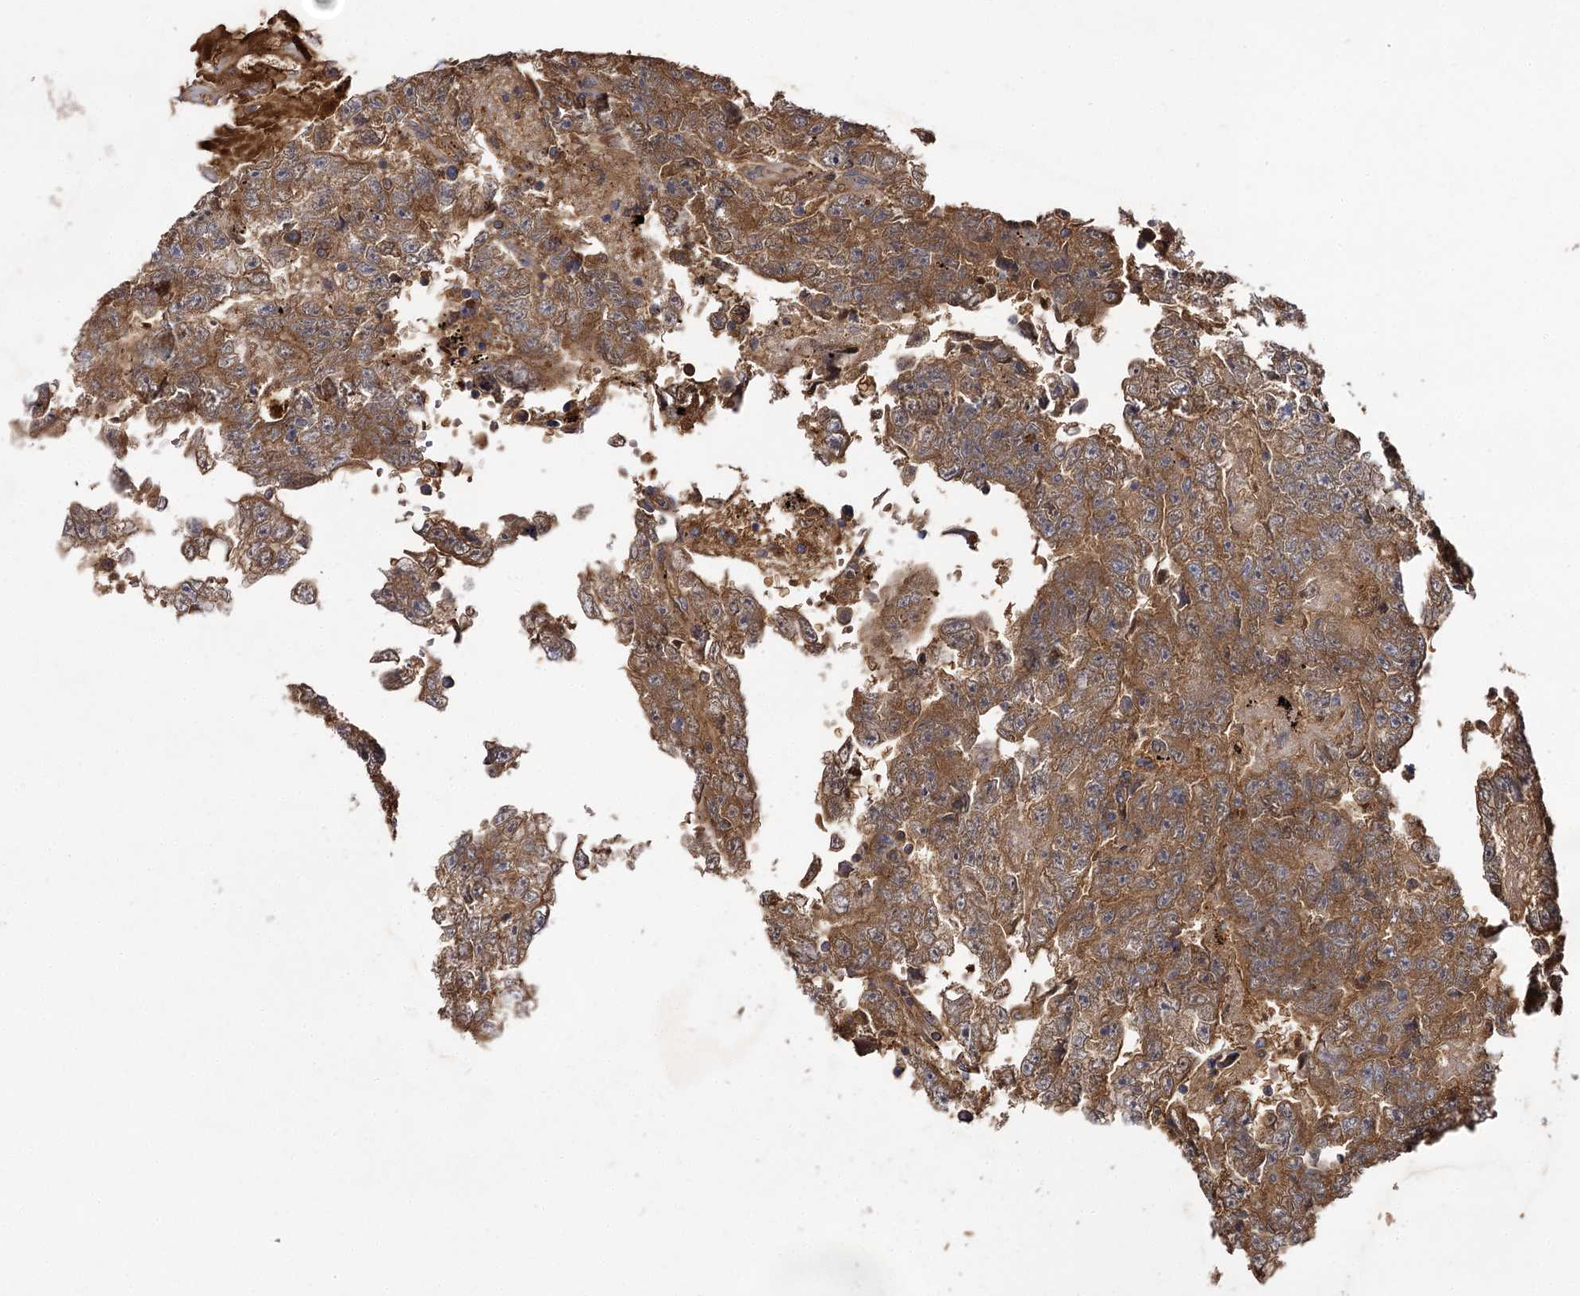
{"staining": {"intensity": "moderate", "quantity": ">75%", "location": "cytoplasmic/membranous"}, "tissue": "testis cancer", "cell_type": "Tumor cells", "image_type": "cancer", "snomed": [{"axis": "morphology", "description": "Carcinoma, Embryonal, NOS"}, {"axis": "topography", "description": "Testis"}], "caption": "Brown immunohistochemical staining in human embryonal carcinoma (testis) displays moderate cytoplasmic/membranous staining in approximately >75% of tumor cells.", "gene": "USP50", "patient": {"sex": "male", "age": 25}}